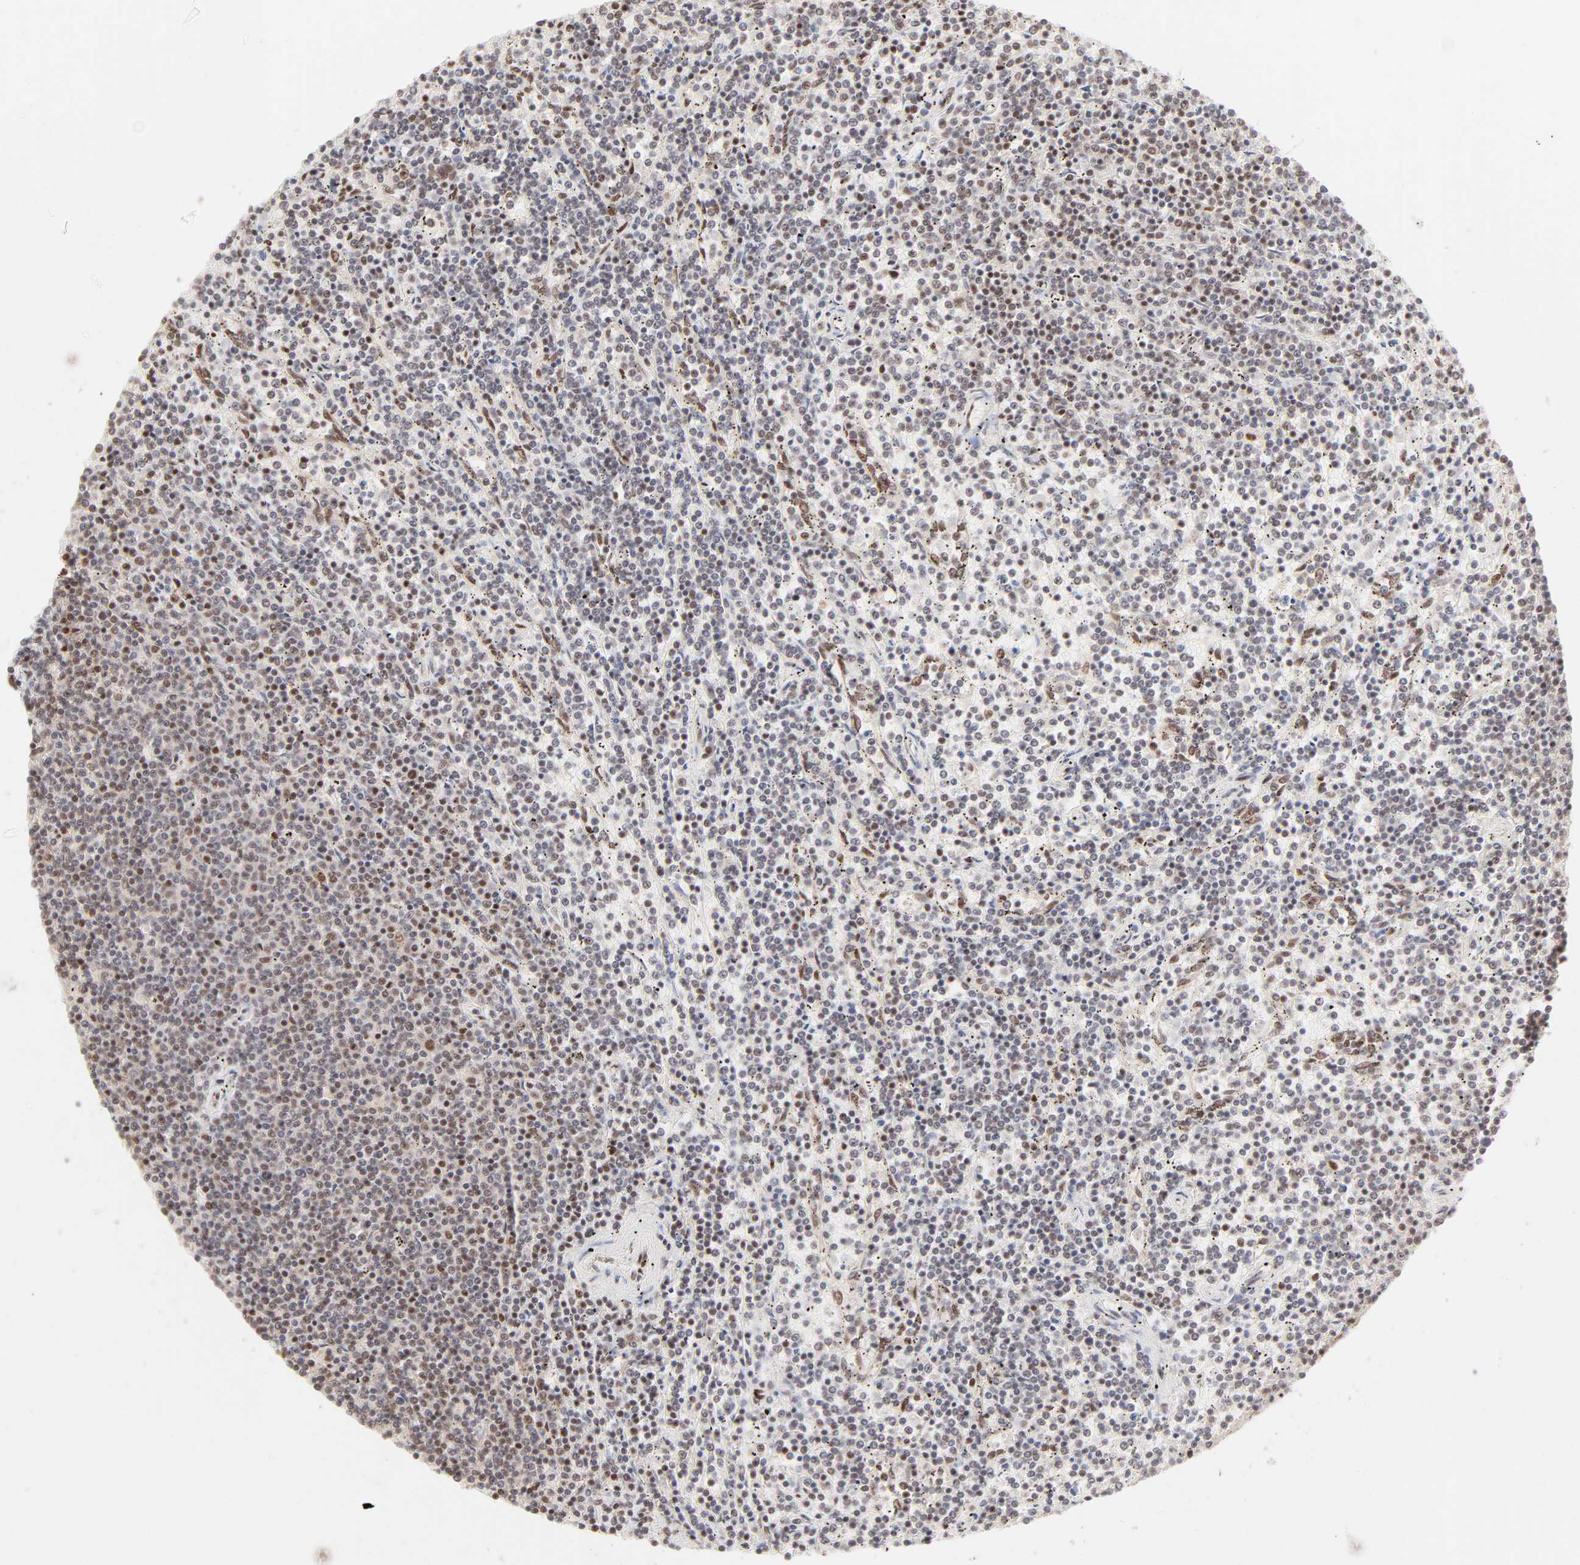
{"staining": {"intensity": "moderate", "quantity": "25%-75%", "location": "nuclear"}, "tissue": "lymphoma", "cell_type": "Tumor cells", "image_type": "cancer", "snomed": [{"axis": "morphology", "description": "Malignant lymphoma, non-Hodgkin's type, Low grade"}, {"axis": "topography", "description": "Spleen"}], "caption": "Immunohistochemical staining of low-grade malignant lymphoma, non-Hodgkin's type exhibits medium levels of moderate nuclear protein staining in approximately 25%-75% of tumor cells. Immunohistochemistry (ihc) stains the protein of interest in brown and the nuclei are stained blue.", "gene": "TARDBP", "patient": {"sex": "female", "age": 50}}